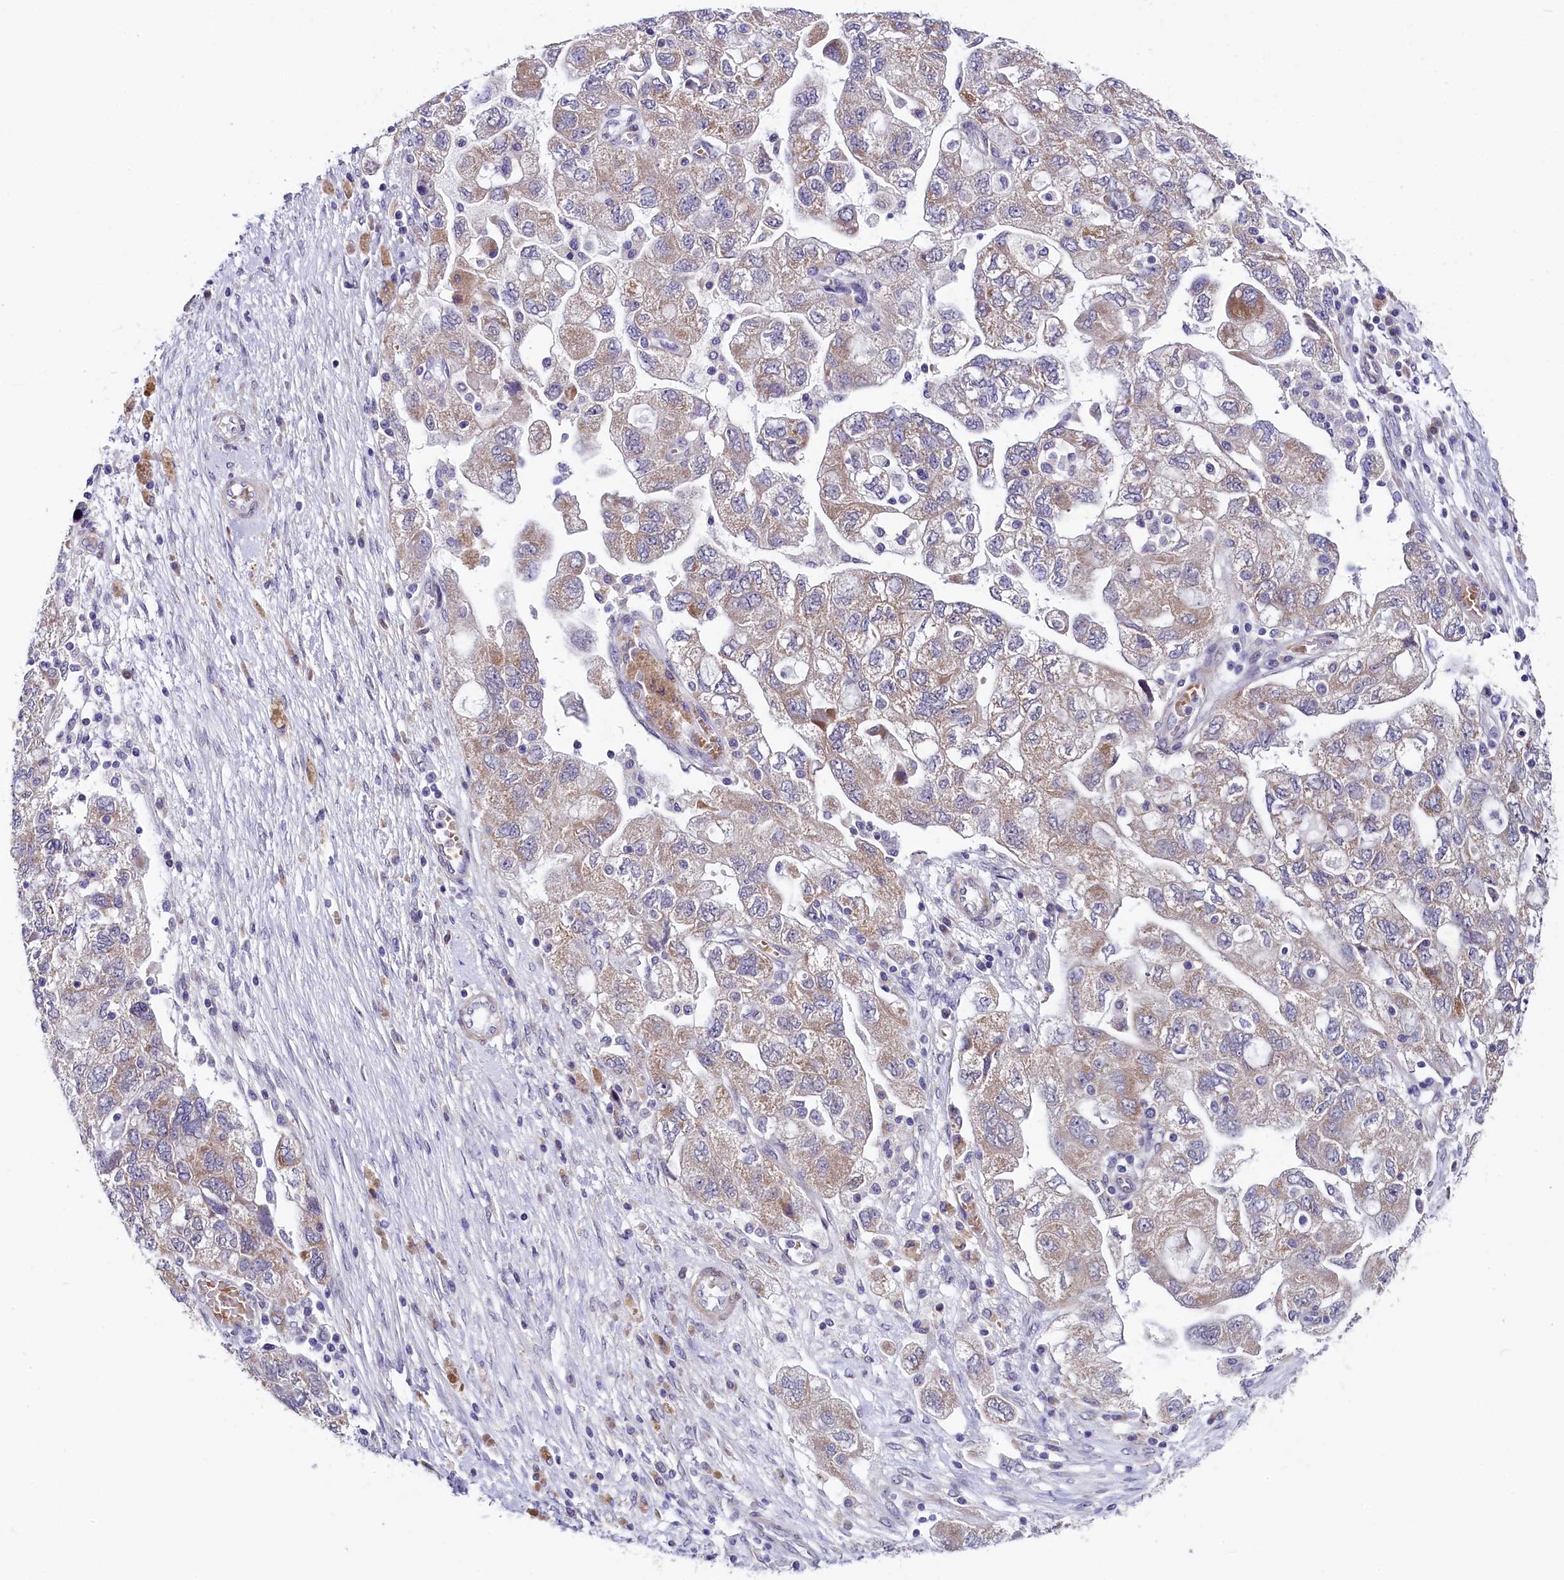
{"staining": {"intensity": "weak", "quantity": ">75%", "location": "cytoplasmic/membranous"}, "tissue": "ovarian cancer", "cell_type": "Tumor cells", "image_type": "cancer", "snomed": [{"axis": "morphology", "description": "Carcinoma, NOS"}, {"axis": "morphology", "description": "Cystadenocarcinoma, serous, NOS"}, {"axis": "topography", "description": "Ovary"}], "caption": "A photomicrograph of human ovarian cancer stained for a protein exhibits weak cytoplasmic/membranous brown staining in tumor cells. Using DAB (brown) and hematoxylin (blue) stains, captured at high magnification using brightfield microscopy.", "gene": "SLC39A6", "patient": {"sex": "female", "age": 69}}